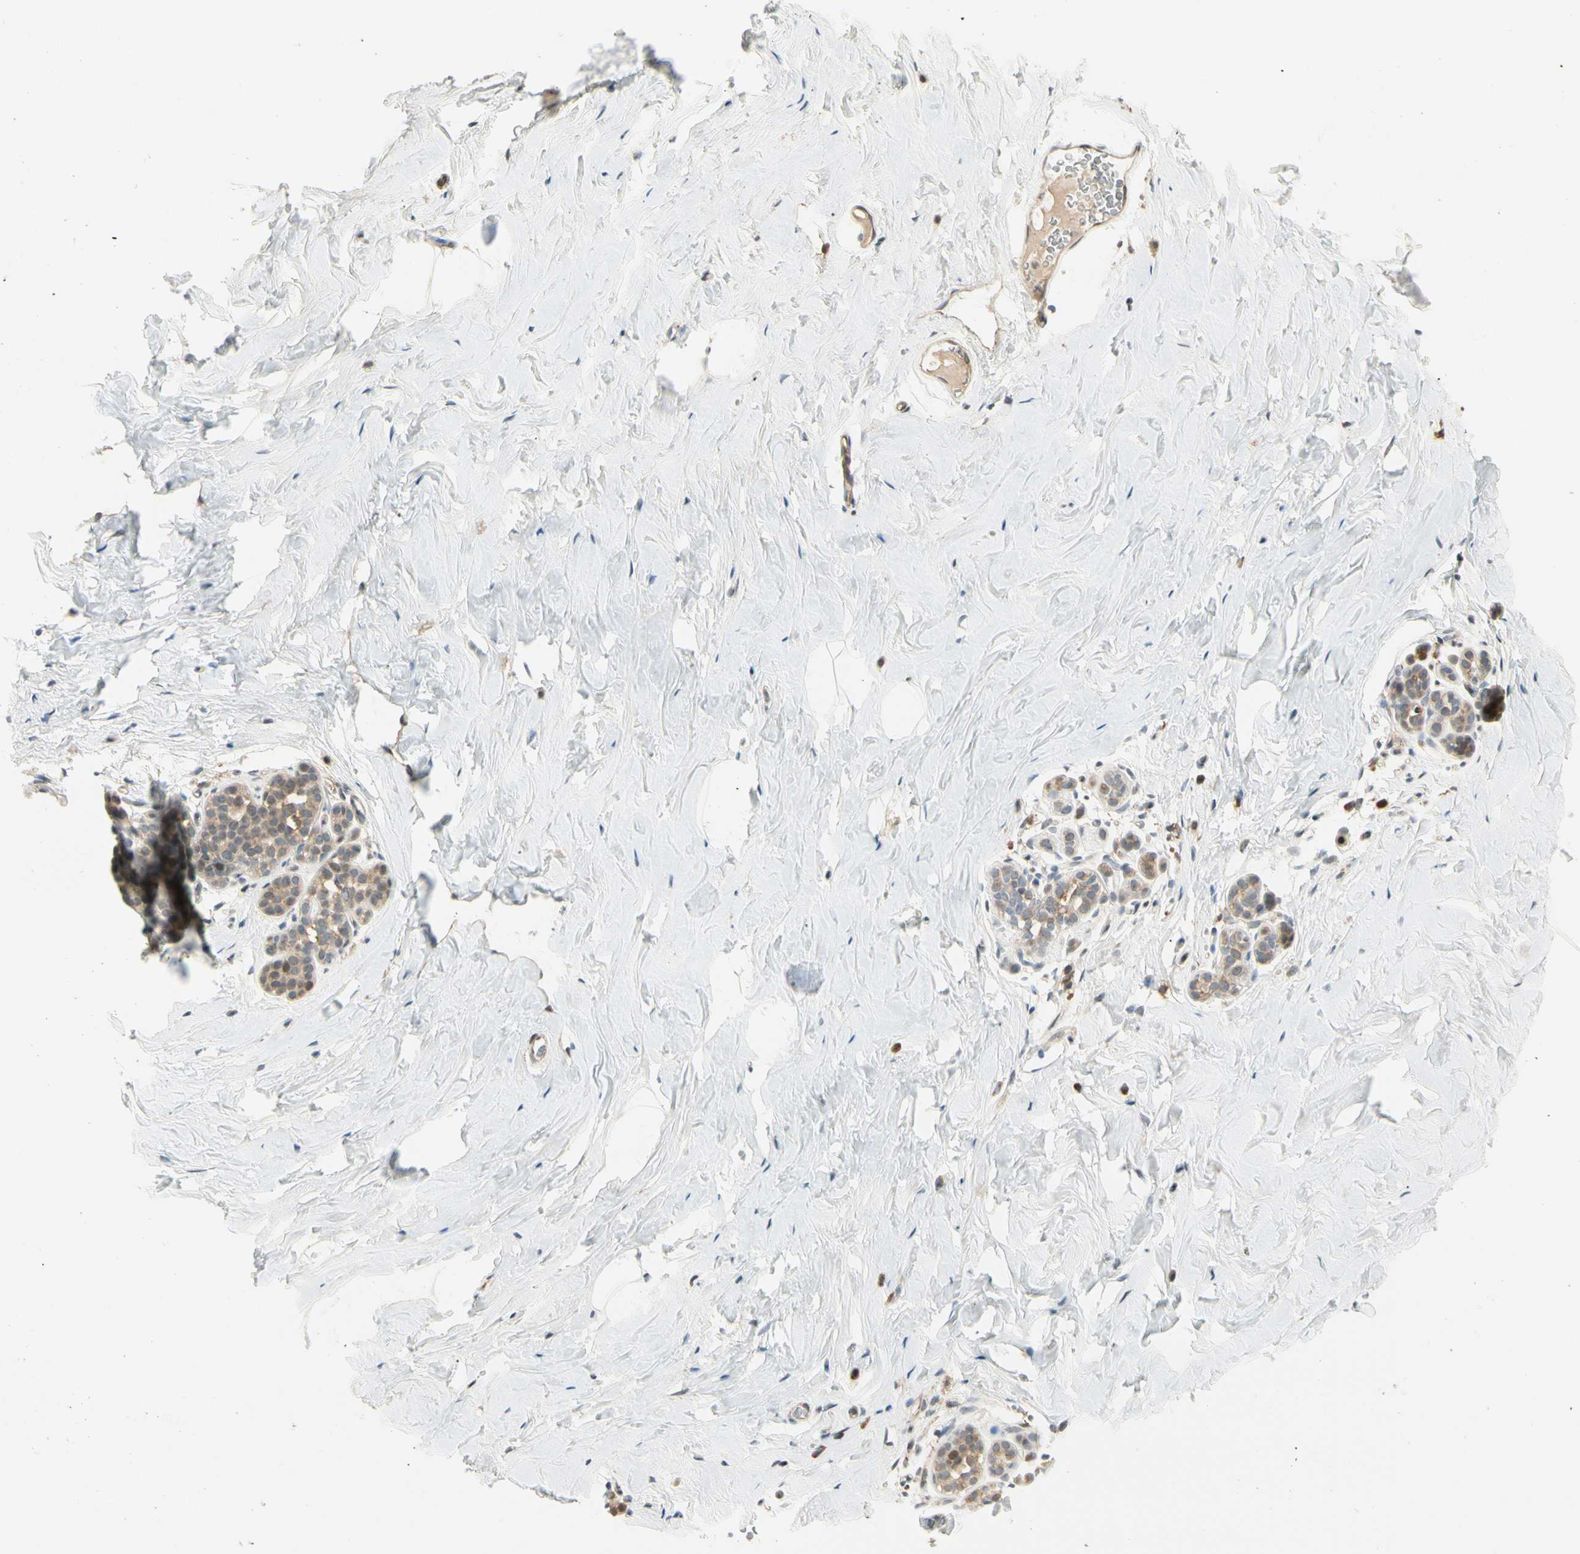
{"staining": {"intensity": "negative", "quantity": "none", "location": "none"}, "tissue": "breast", "cell_type": "Adipocytes", "image_type": "normal", "snomed": [{"axis": "morphology", "description": "Normal tissue, NOS"}, {"axis": "topography", "description": "Breast"}], "caption": "There is no significant staining in adipocytes of breast. (DAB (3,3'-diaminobenzidine) immunohistochemistry (IHC) visualized using brightfield microscopy, high magnification).", "gene": "FNDC3B", "patient": {"sex": "female", "age": 75}}